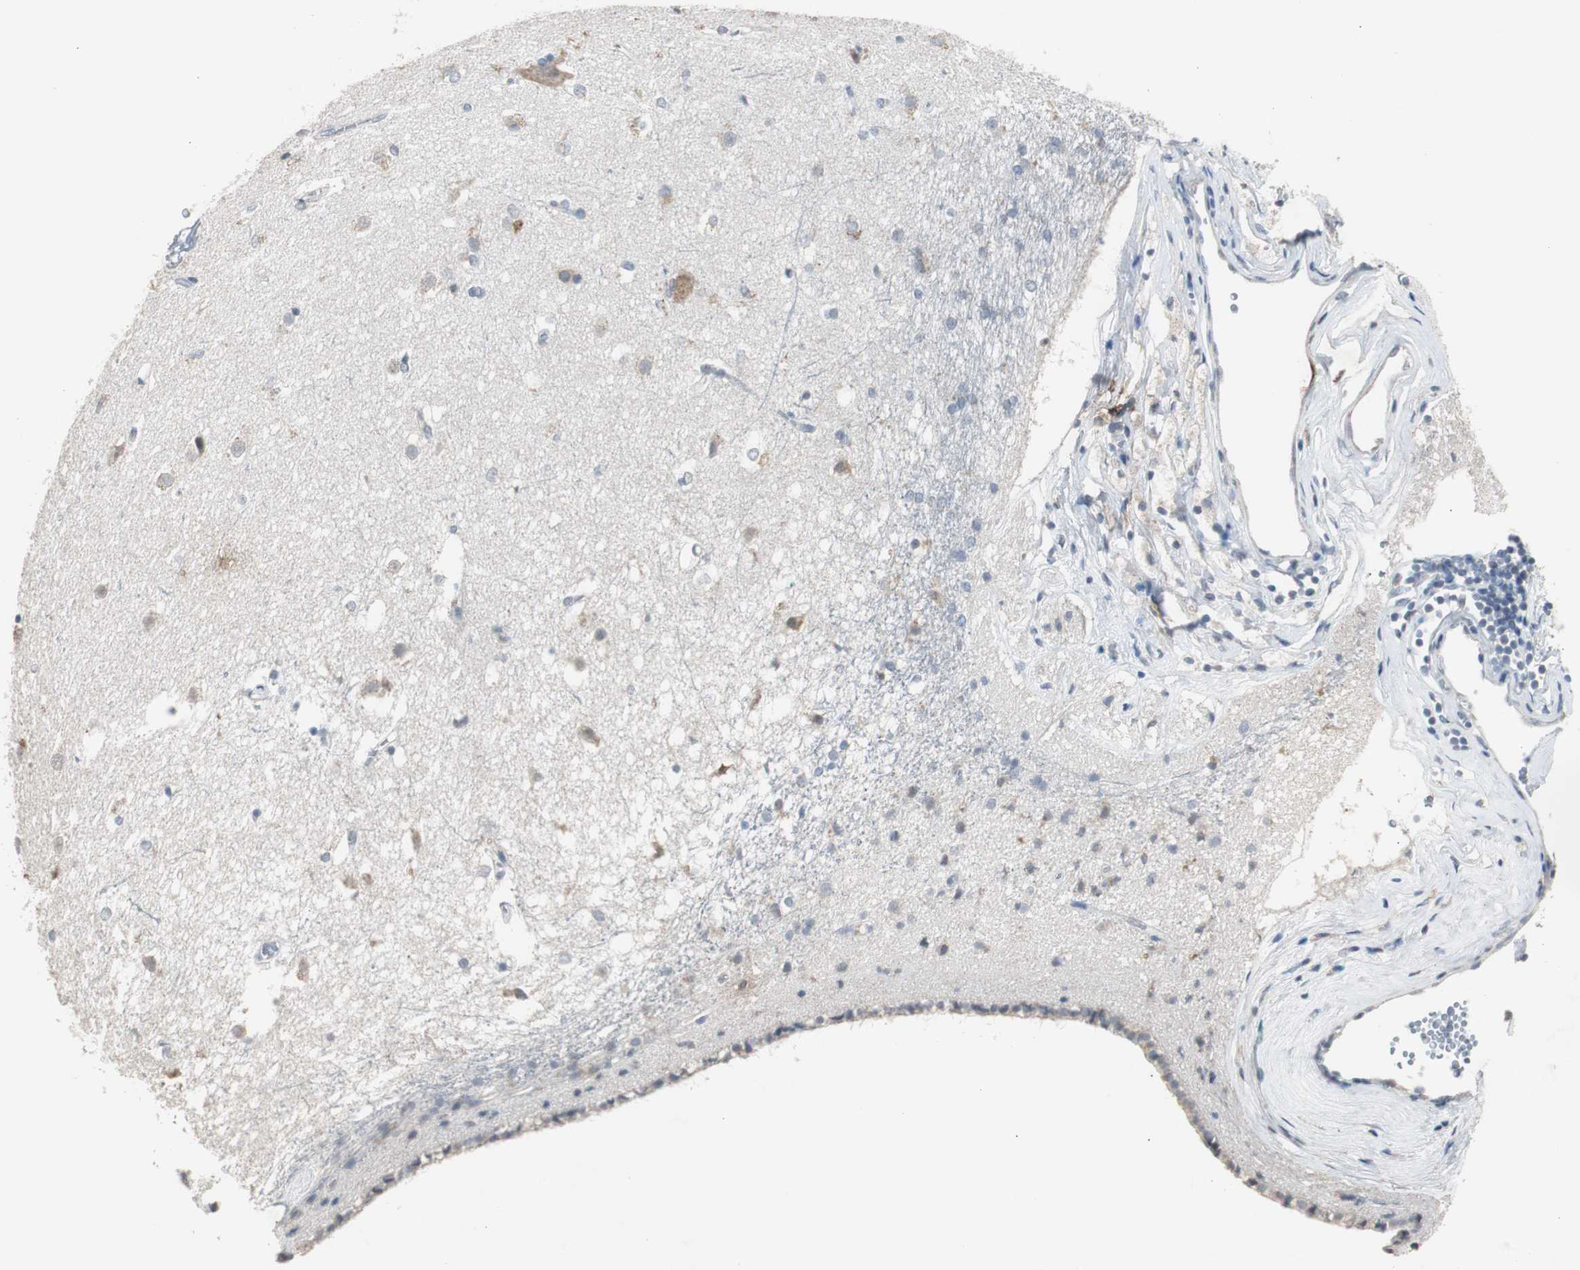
{"staining": {"intensity": "negative", "quantity": "none", "location": "none"}, "tissue": "caudate", "cell_type": "Glial cells", "image_type": "normal", "snomed": [{"axis": "morphology", "description": "Normal tissue, NOS"}, {"axis": "topography", "description": "Lateral ventricle wall"}], "caption": "An IHC image of unremarkable caudate is shown. There is no staining in glial cells of caudate. The staining is performed using DAB (3,3'-diaminobenzidine) brown chromogen with nuclei counter-stained in using hematoxylin.", "gene": "TK1", "patient": {"sex": "female", "age": 19}}